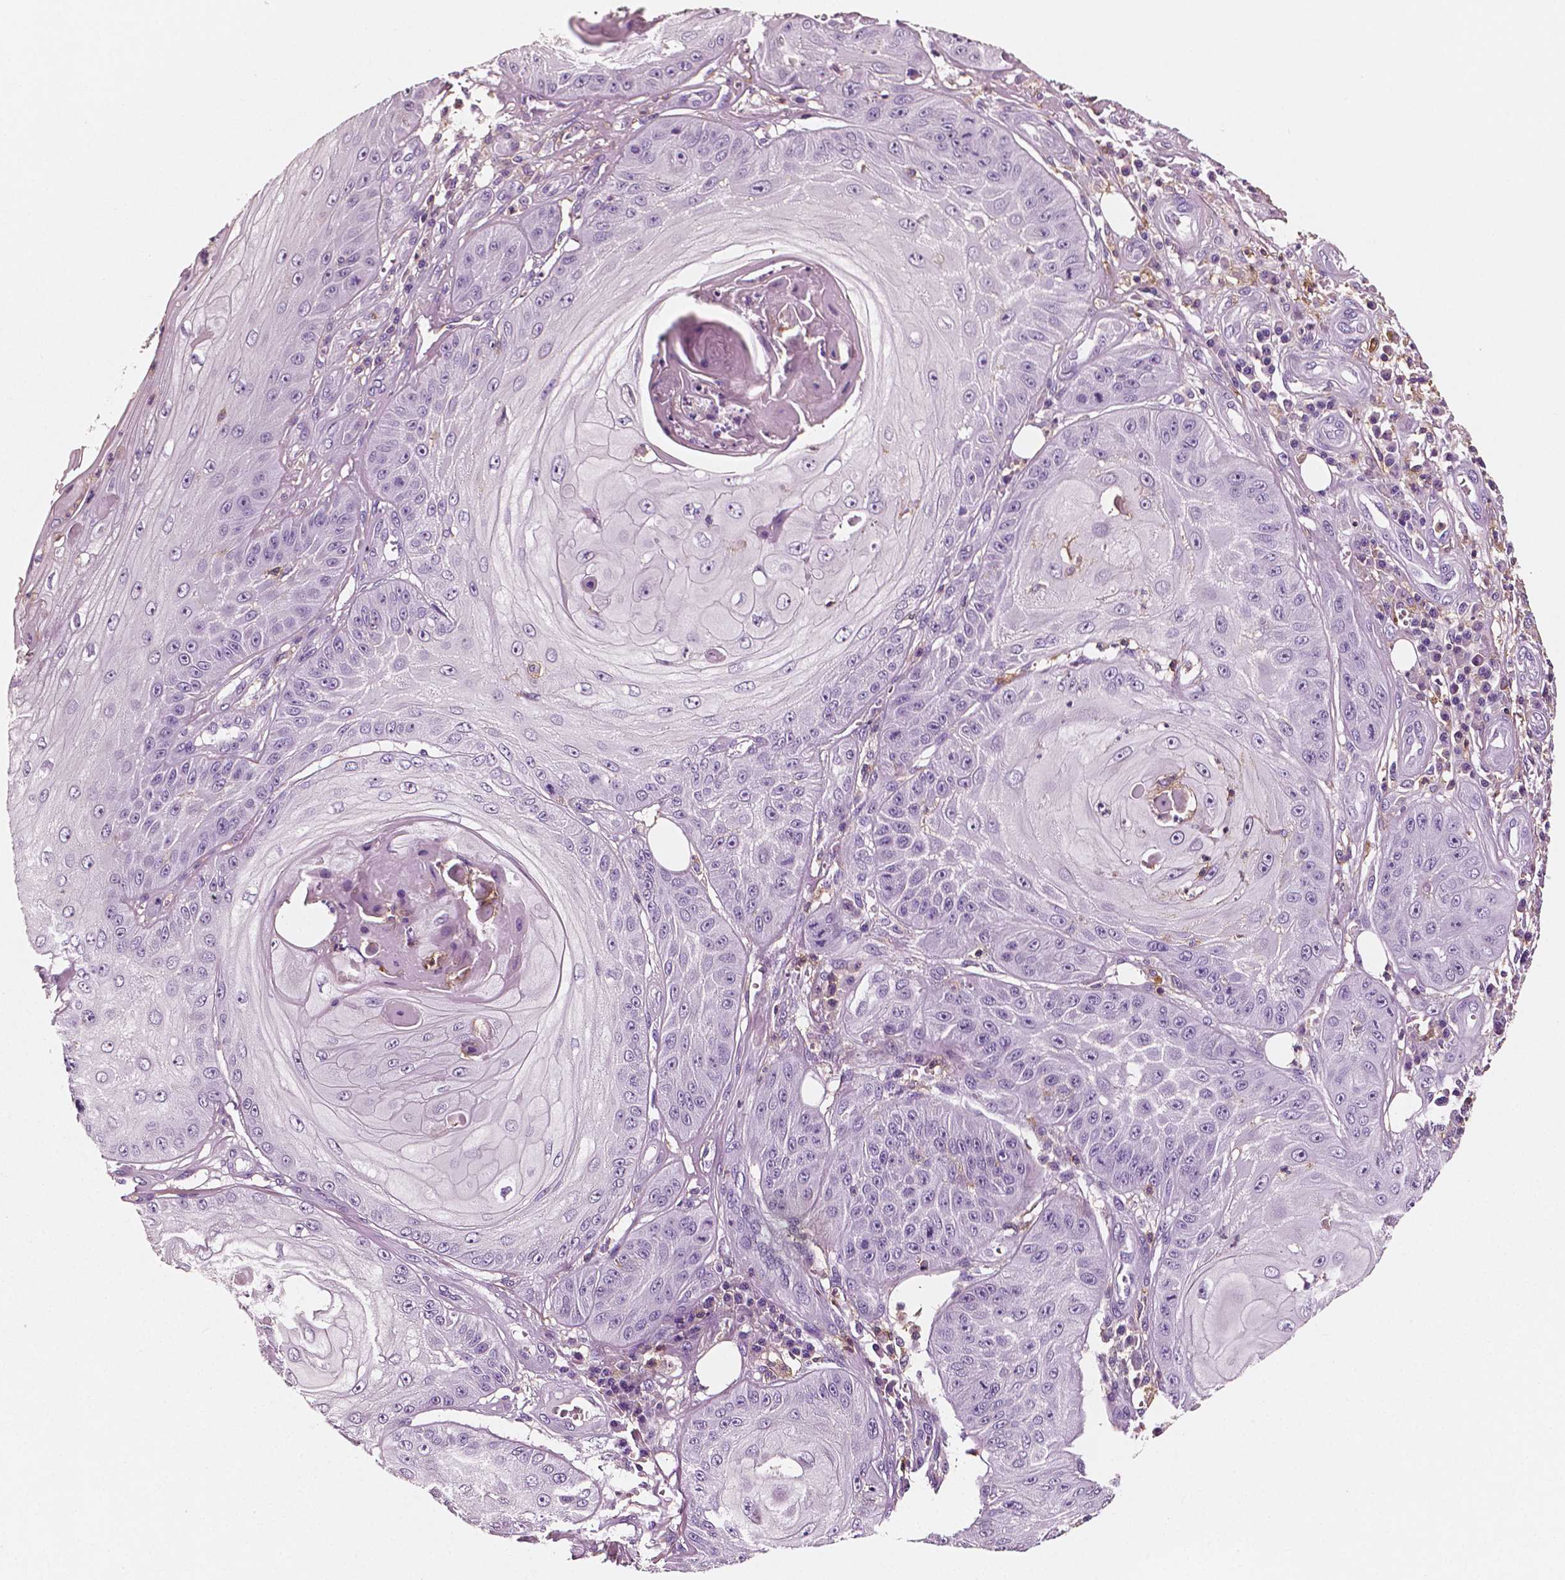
{"staining": {"intensity": "negative", "quantity": "none", "location": "none"}, "tissue": "skin cancer", "cell_type": "Tumor cells", "image_type": "cancer", "snomed": [{"axis": "morphology", "description": "Squamous cell carcinoma, NOS"}, {"axis": "topography", "description": "Skin"}], "caption": "A high-resolution image shows IHC staining of skin squamous cell carcinoma, which reveals no significant staining in tumor cells.", "gene": "PTPRC", "patient": {"sex": "male", "age": 70}}